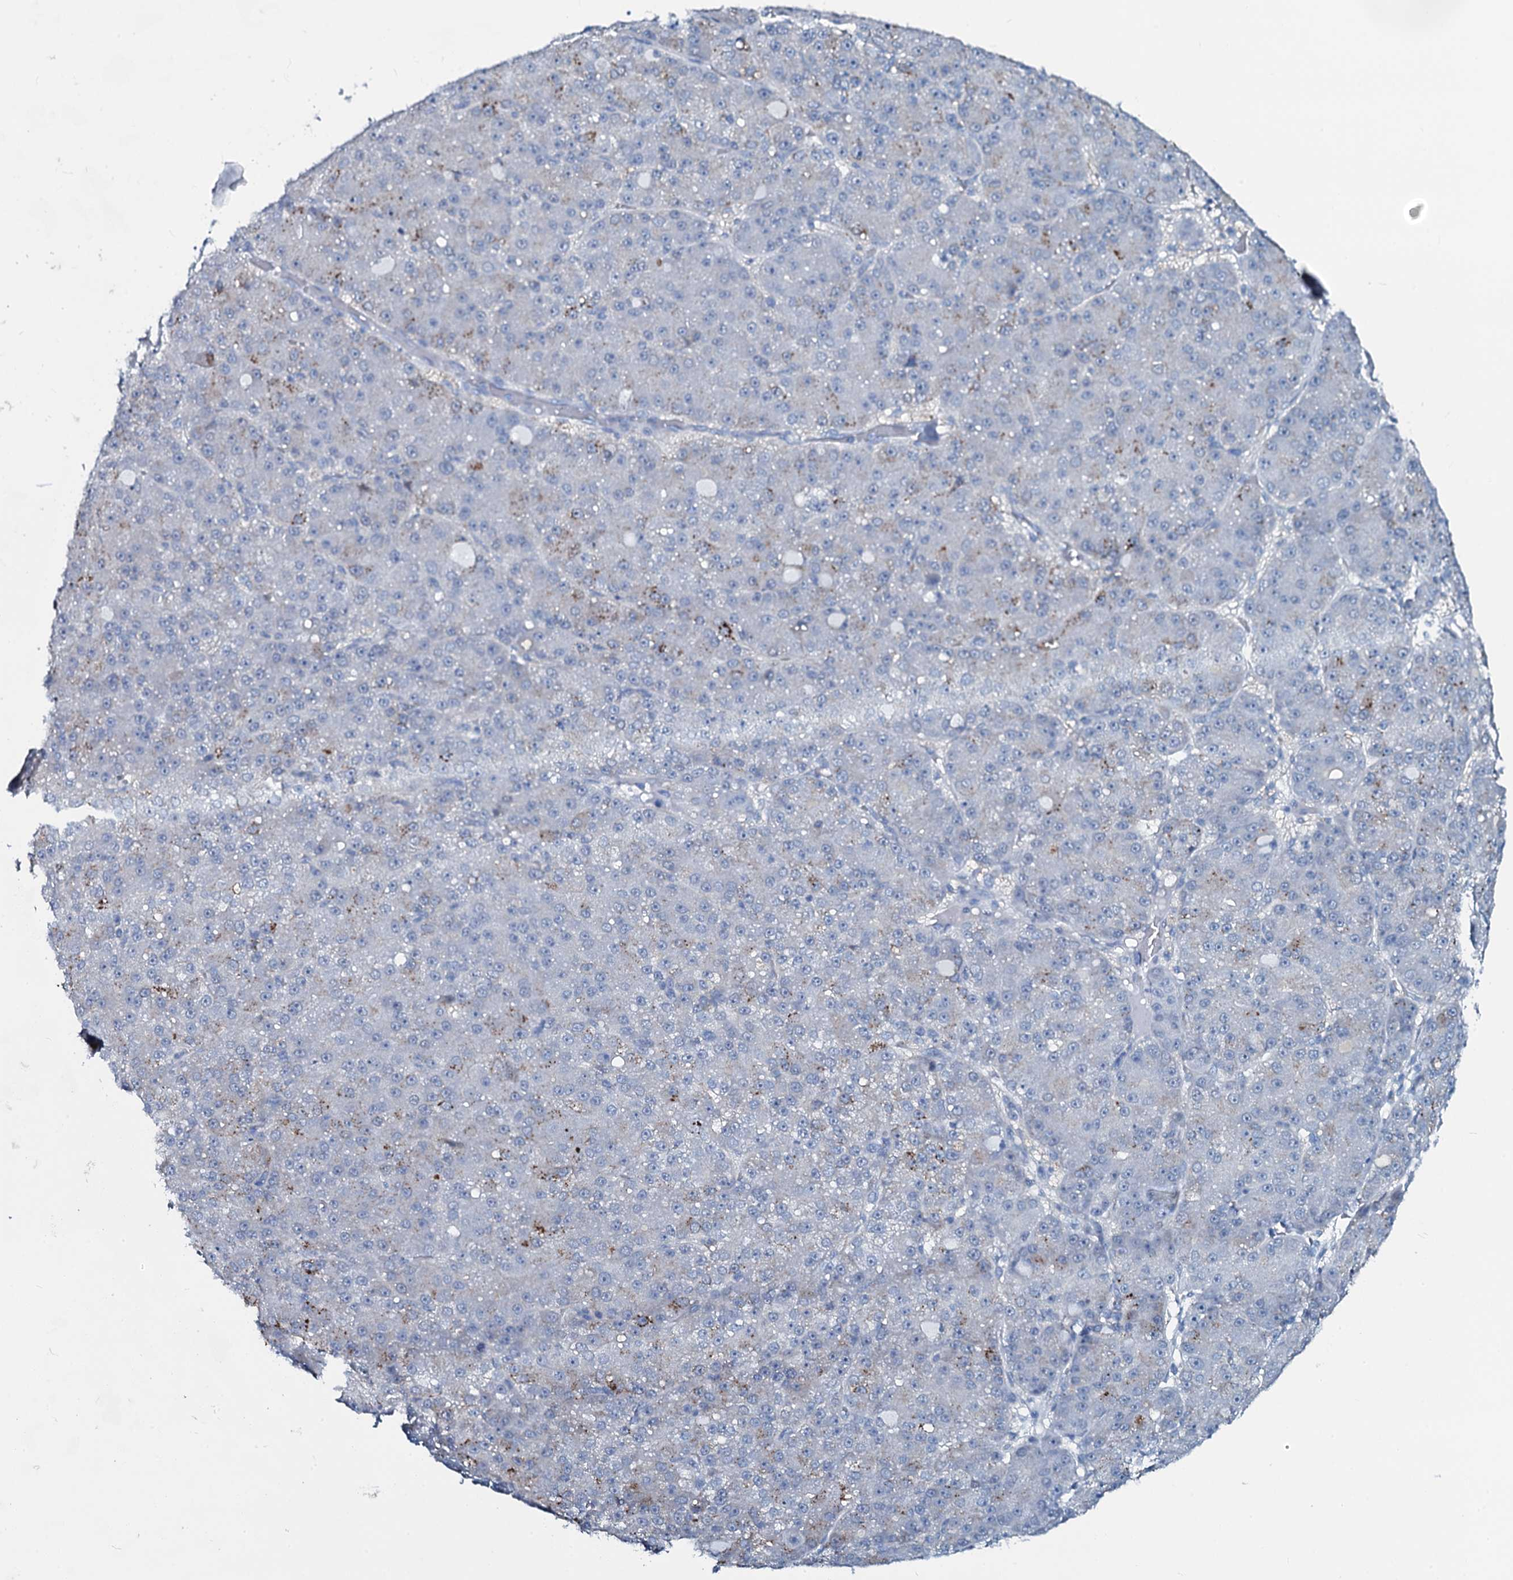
{"staining": {"intensity": "negative", "quantity": "none", "location": "none"}, "tissue": "liver cancer", "cell_type": "Tumor cells", "image_type": "cancer", "snomed": [{"axis": "morphology", "description": "Carcinoma, Hepatocellular, NOS"}, {"axis": "topography", "description": "Liver"}], "caption": "DAB (3,3'-diaminobenzidine) immunohistochemical staining of liver cancer (hepatocellular carcinoma) displays no significant positivity in tumor cells.", "gene": "SLC4A7", "patient": {"sex": "male", "age": 67}}